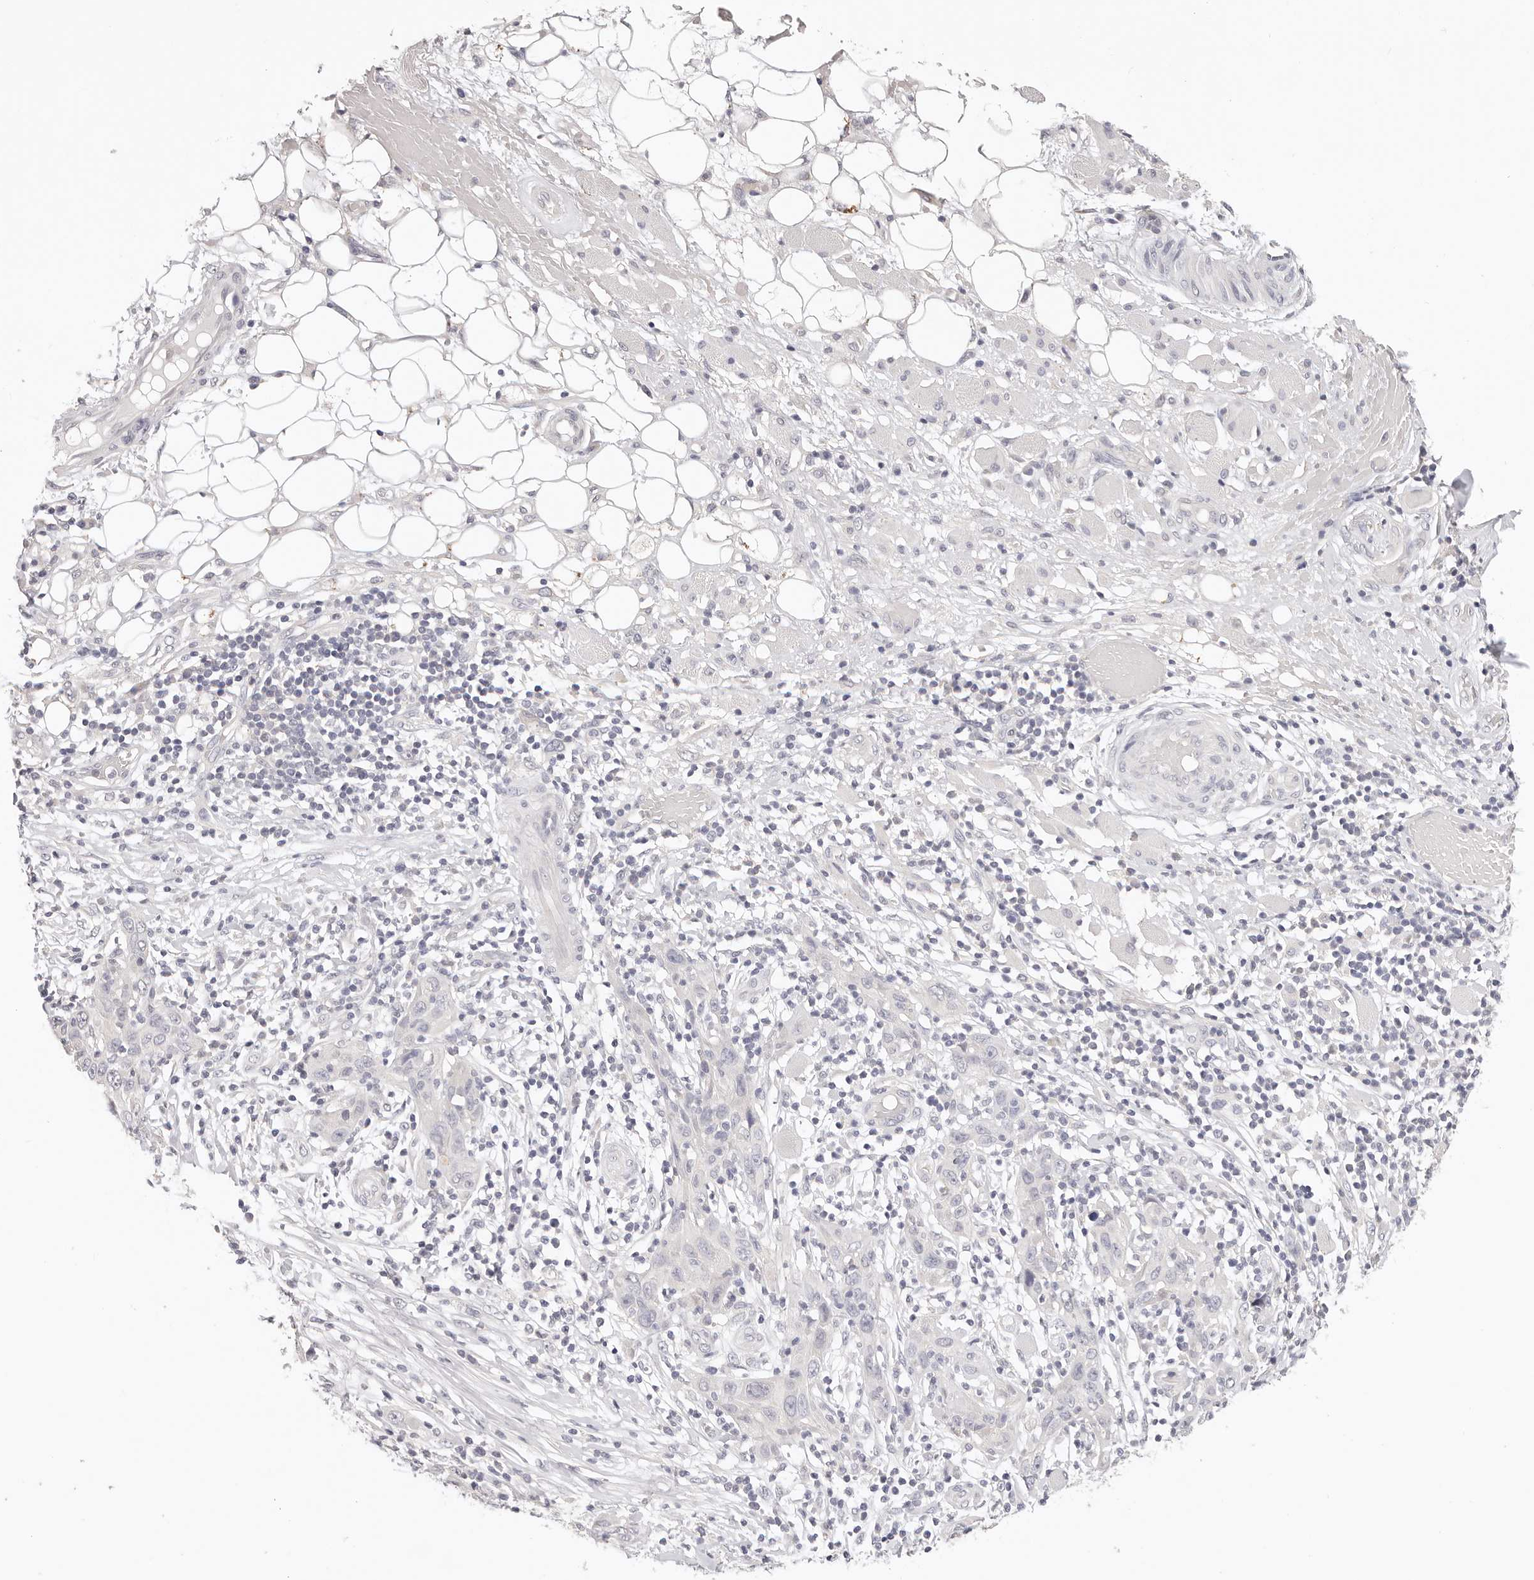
{"staining": {"intensity": "negative", "quantity": "none", "location": "none"}, "tissue": "skin cancer", "cell_type": "Tumor cells", "image_type": "cancer", "snomed": [{"axis": "morphology", "description": "Squamous cell carcinoma, NOS"}, {"axis": "topography", "description": "Skin"}], "caption": "Image shows no significant protein expression in tumor cells of skin squamous cell carcinoma. (DAB (3,3'-diaminobenzidine) immunohistochemistry (IHC) with hematoxylin counter stain).", "gene": "GGPS1", "patient": {"sex": "female", "age": 88}}